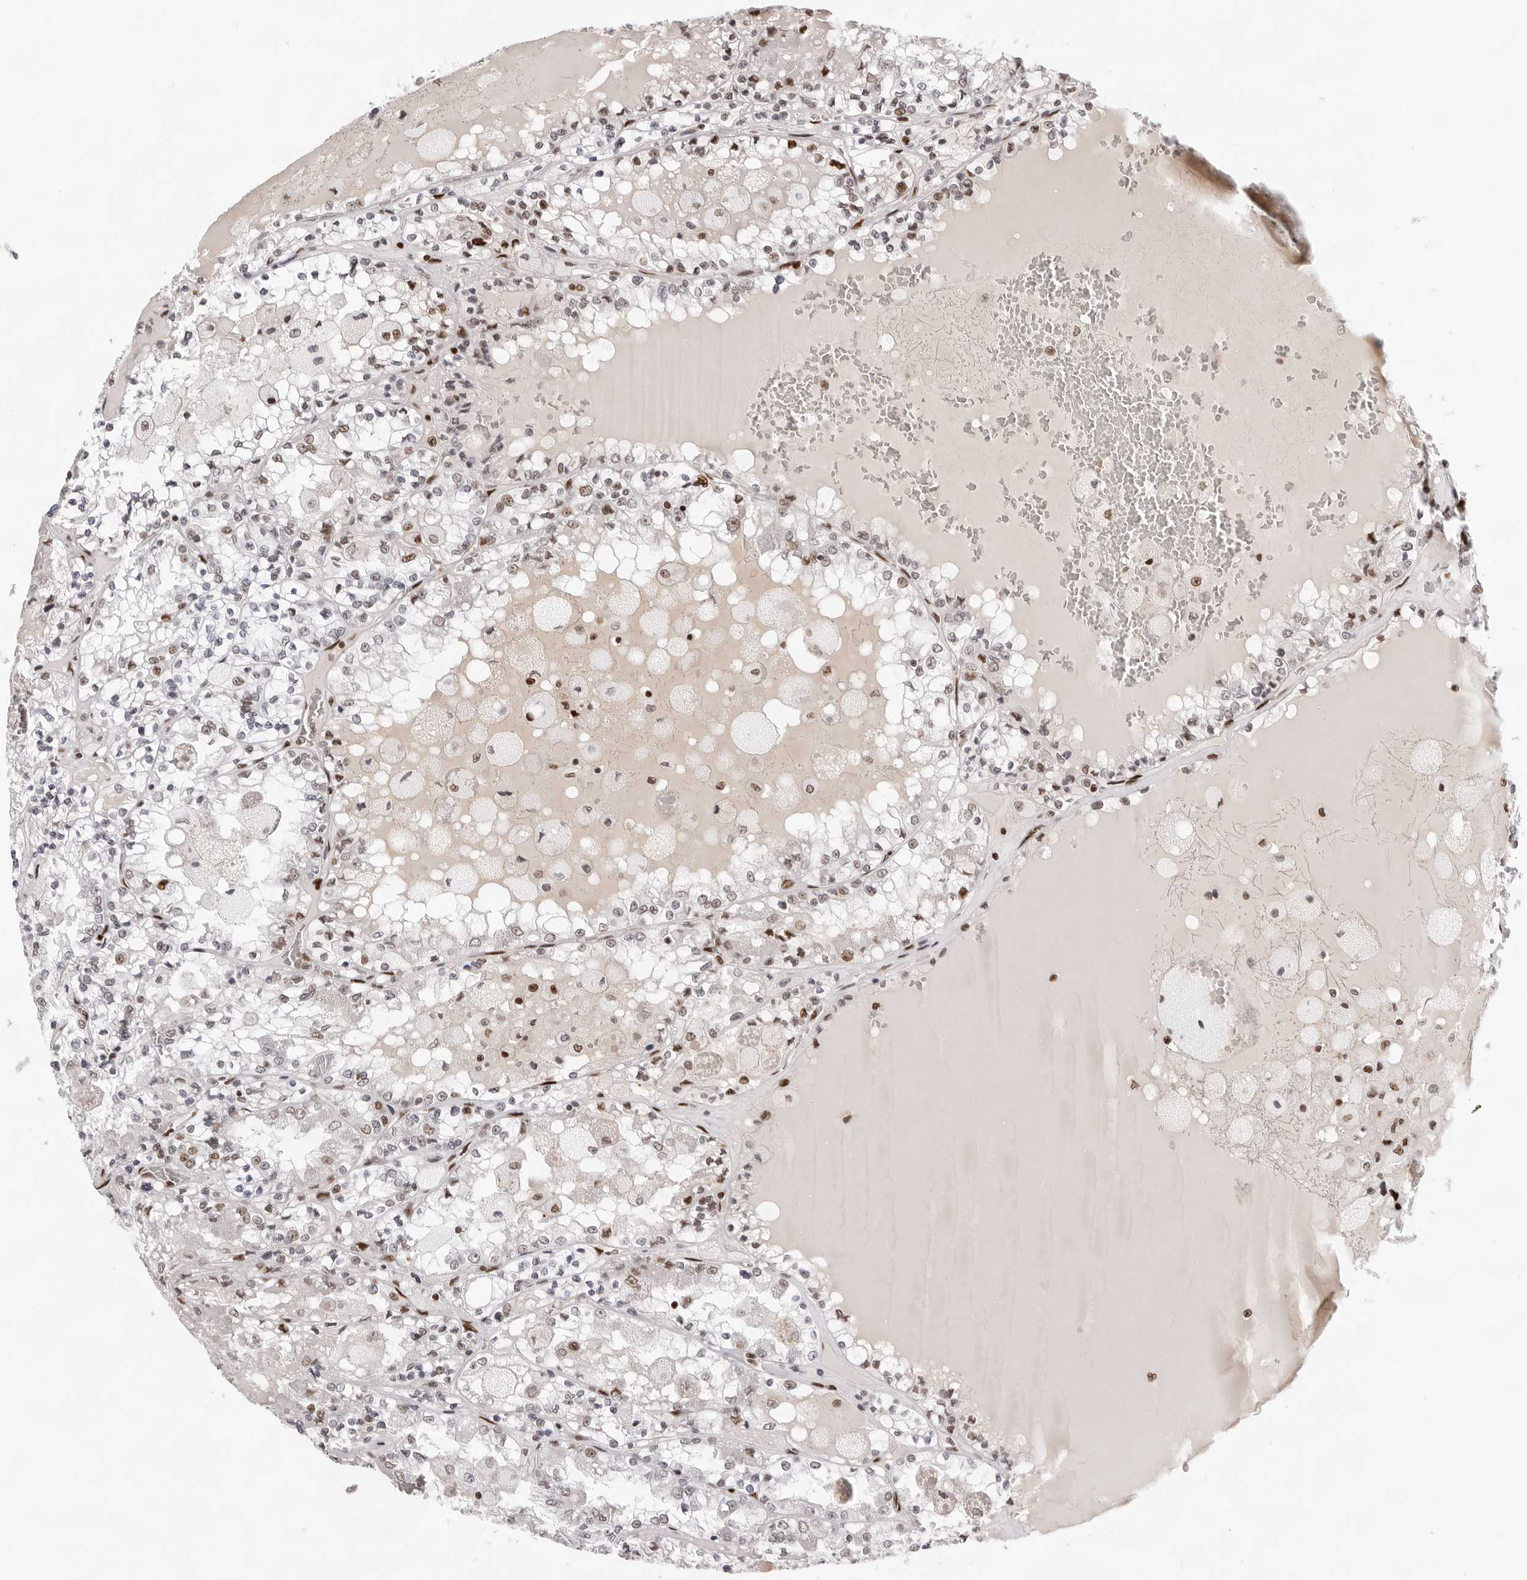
{"staining": {"intensity": "moderate", "quantity": "<25%", "location": "nuclear"}, "tissue": "renal cancer", "cell_type": "Tumor cells", "image_type": "cancer", "snomed": [{"axis": "morphology", "description": "Adenocarcinoma, NOS"}, {"axis": "topography", "description": "Kidney"}], "caption": "IHC image of neoplastic tissue: human renal adenocarcinoma stained using immunohistochemistry shows low levels of moderate protein expression localized specifically in the nuclear of tumor cells, appearing as a nuclear brown color.", "gene": "OGG1", "patient": {"sex": "female", "age": 56}}